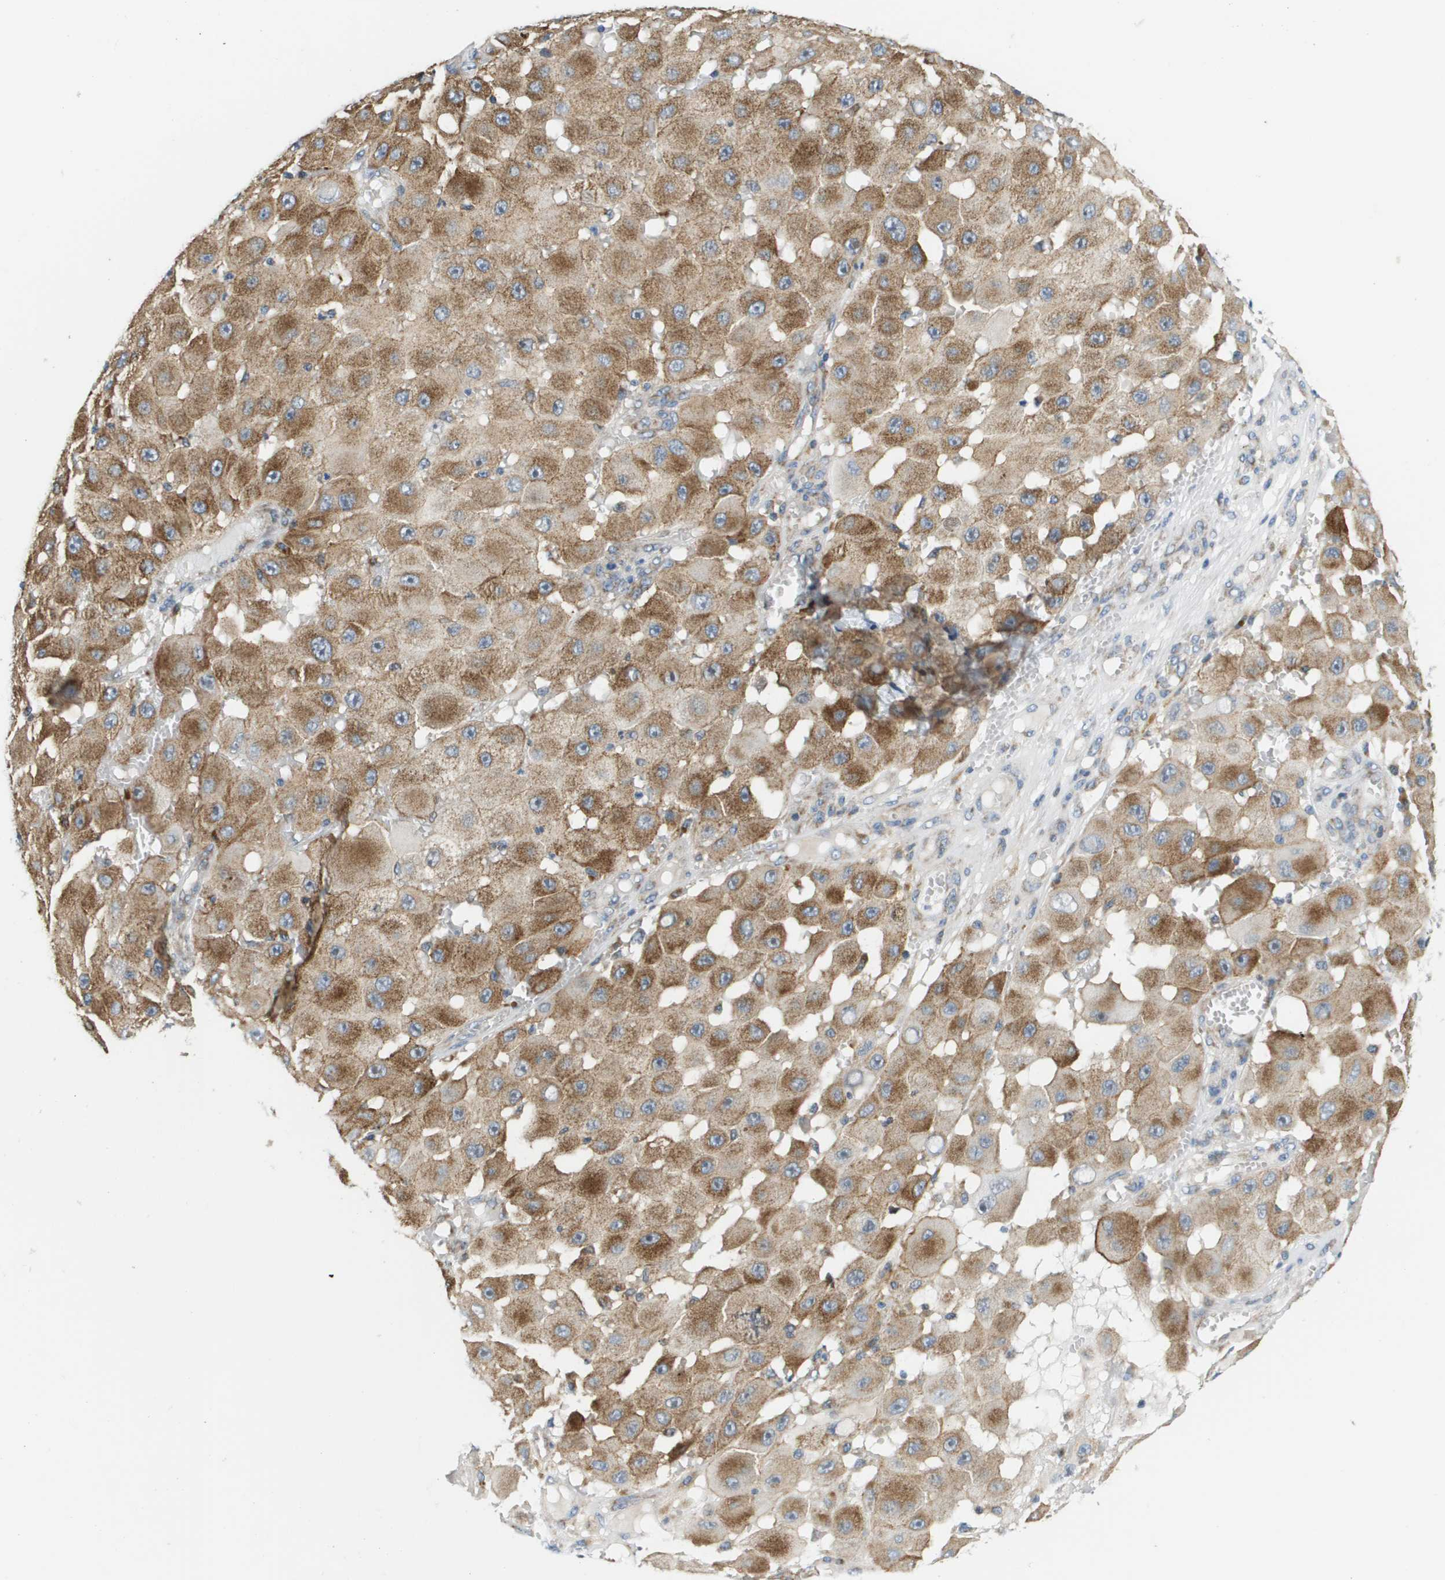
{"staining": {"intensity": "moderate", "quantity": ">75%", "location": "cytoplasmic/membranous"}, "tissue": "melanoma", "cell_type": "Tumor cells", "image_type": "cancer", "snomed": [{"axis": "morphology", "description": "Malignant melanoma, NOS"}, {"axis": "topography", "description": "Skin"}], "caption": "The micrograph demonstrates a brown stain indicating the presence of a protein in the cytoplasmic/membranous of tumor cells in malignant melanoma. (IHC, brightfield microscopy, high magnification).", "gene": "KRT23", "patient": {"sex": "female", "age": 81}}